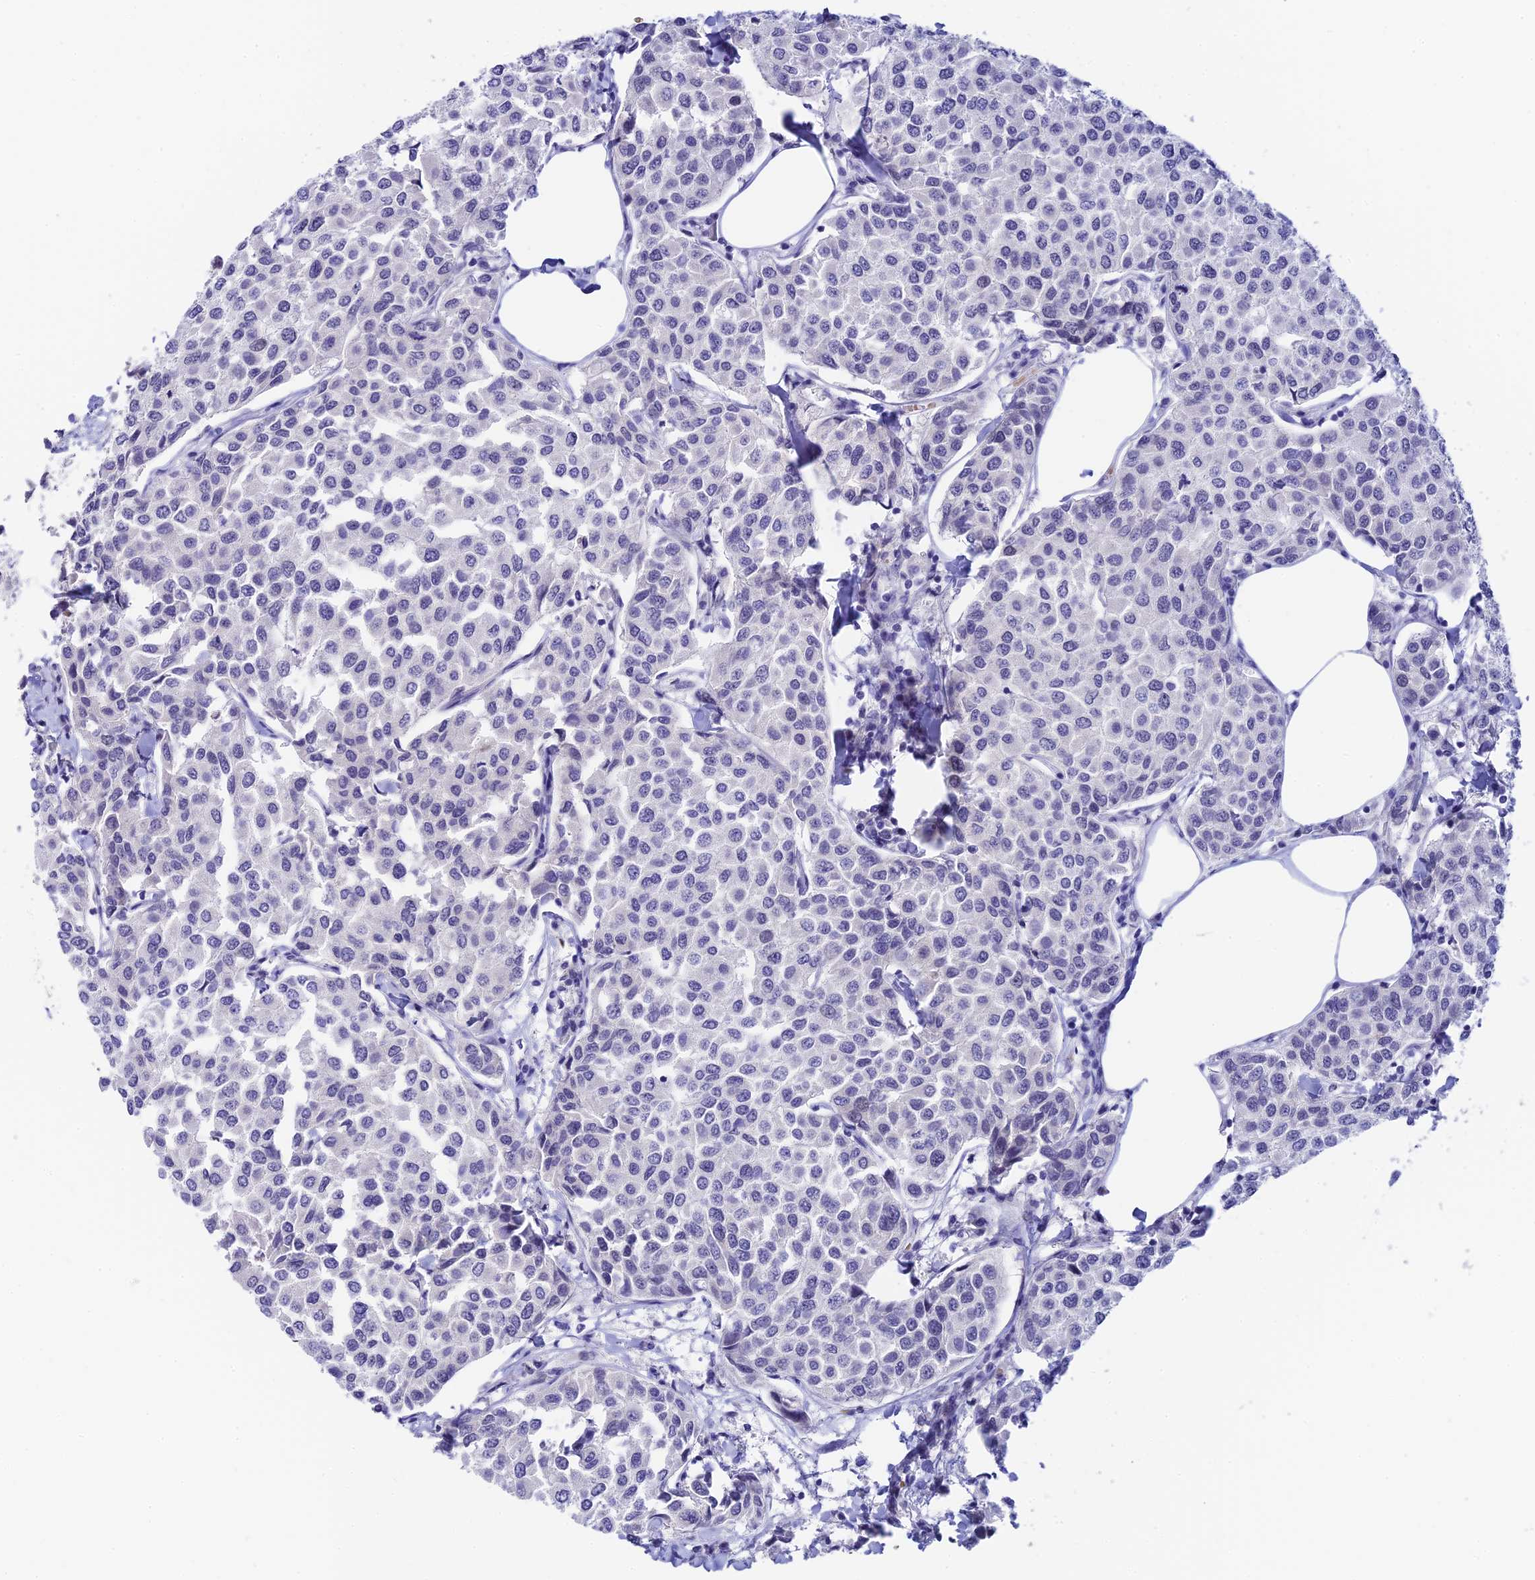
{"staining": {"intensity": "negative", "quantity": "none", "location": "none"}, "tissue": "breast cancer", "cell_type": "Tumor cells", "image_type": "cancer", "snomed": [{"axis": "morphology", "description": "Duct carcinoma"}, {"axis": "topography", "description": "Breast"}], "caption": "Immunohistochemistry (IHC) of breast cancer displays no positivity in tumor cells.", "gene": "RASGEF1B", "patient": {"sex": "female", "age": 55}}